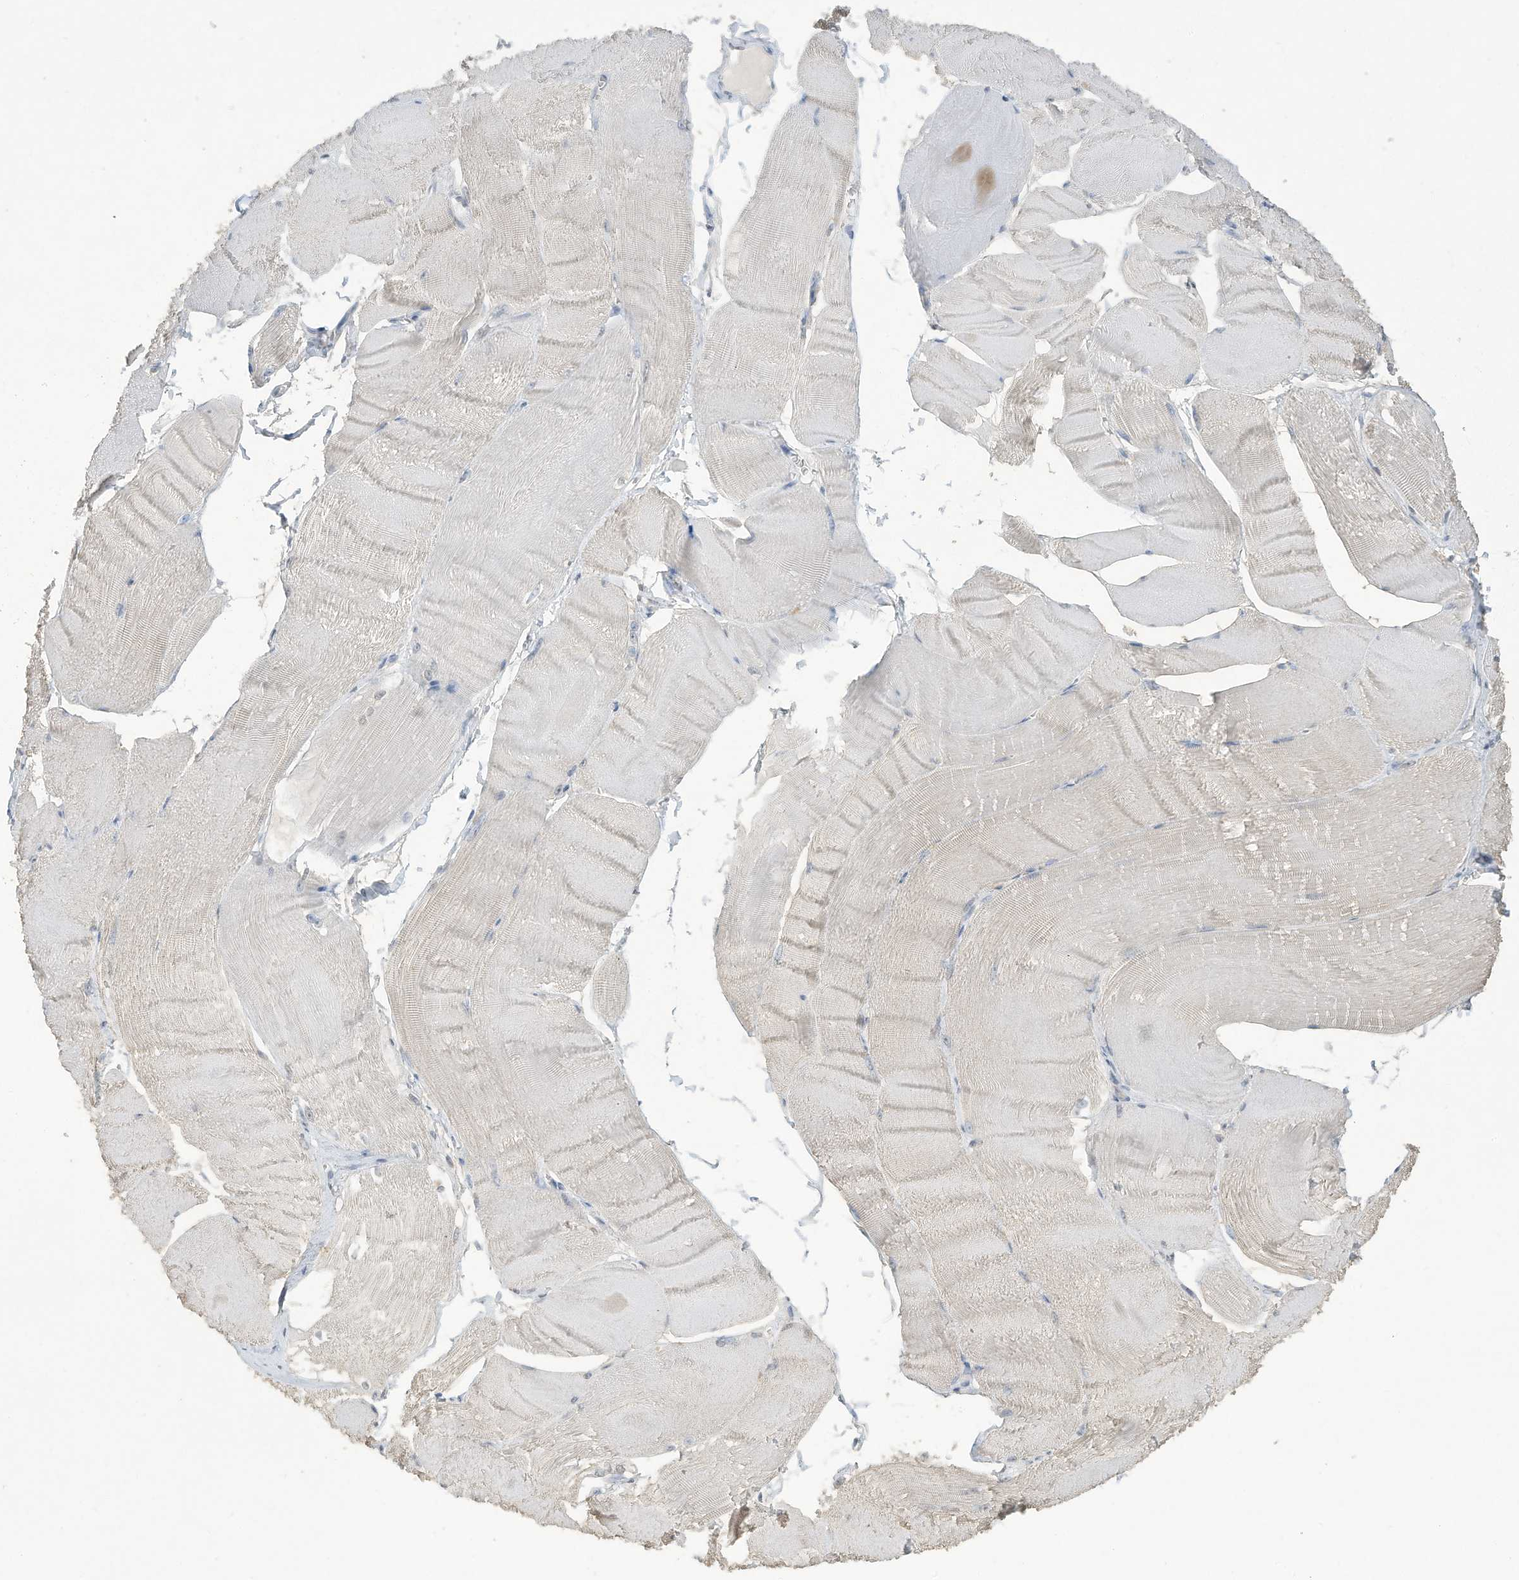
{"staining": {"intensity": "negative", "quantity": "none", "location": "none"}, "tissue": "skeletal muscle", "cell_type": "Myocytes", "image_type": "normal", "snomed": [{"axis": "morphology", "description": "Normal tissue, NOS"}, {"axis": "morphology", "description": "Basal cell carcinoma"}, {"axis": "topography", "description": "Skeletal muscle"}], "caption": "The micrograph exhibits no staining of myocytes in unremarkable skeletal muscle.", "gene": "HAS3", "patient": {"sex": "female", "age": 64}}